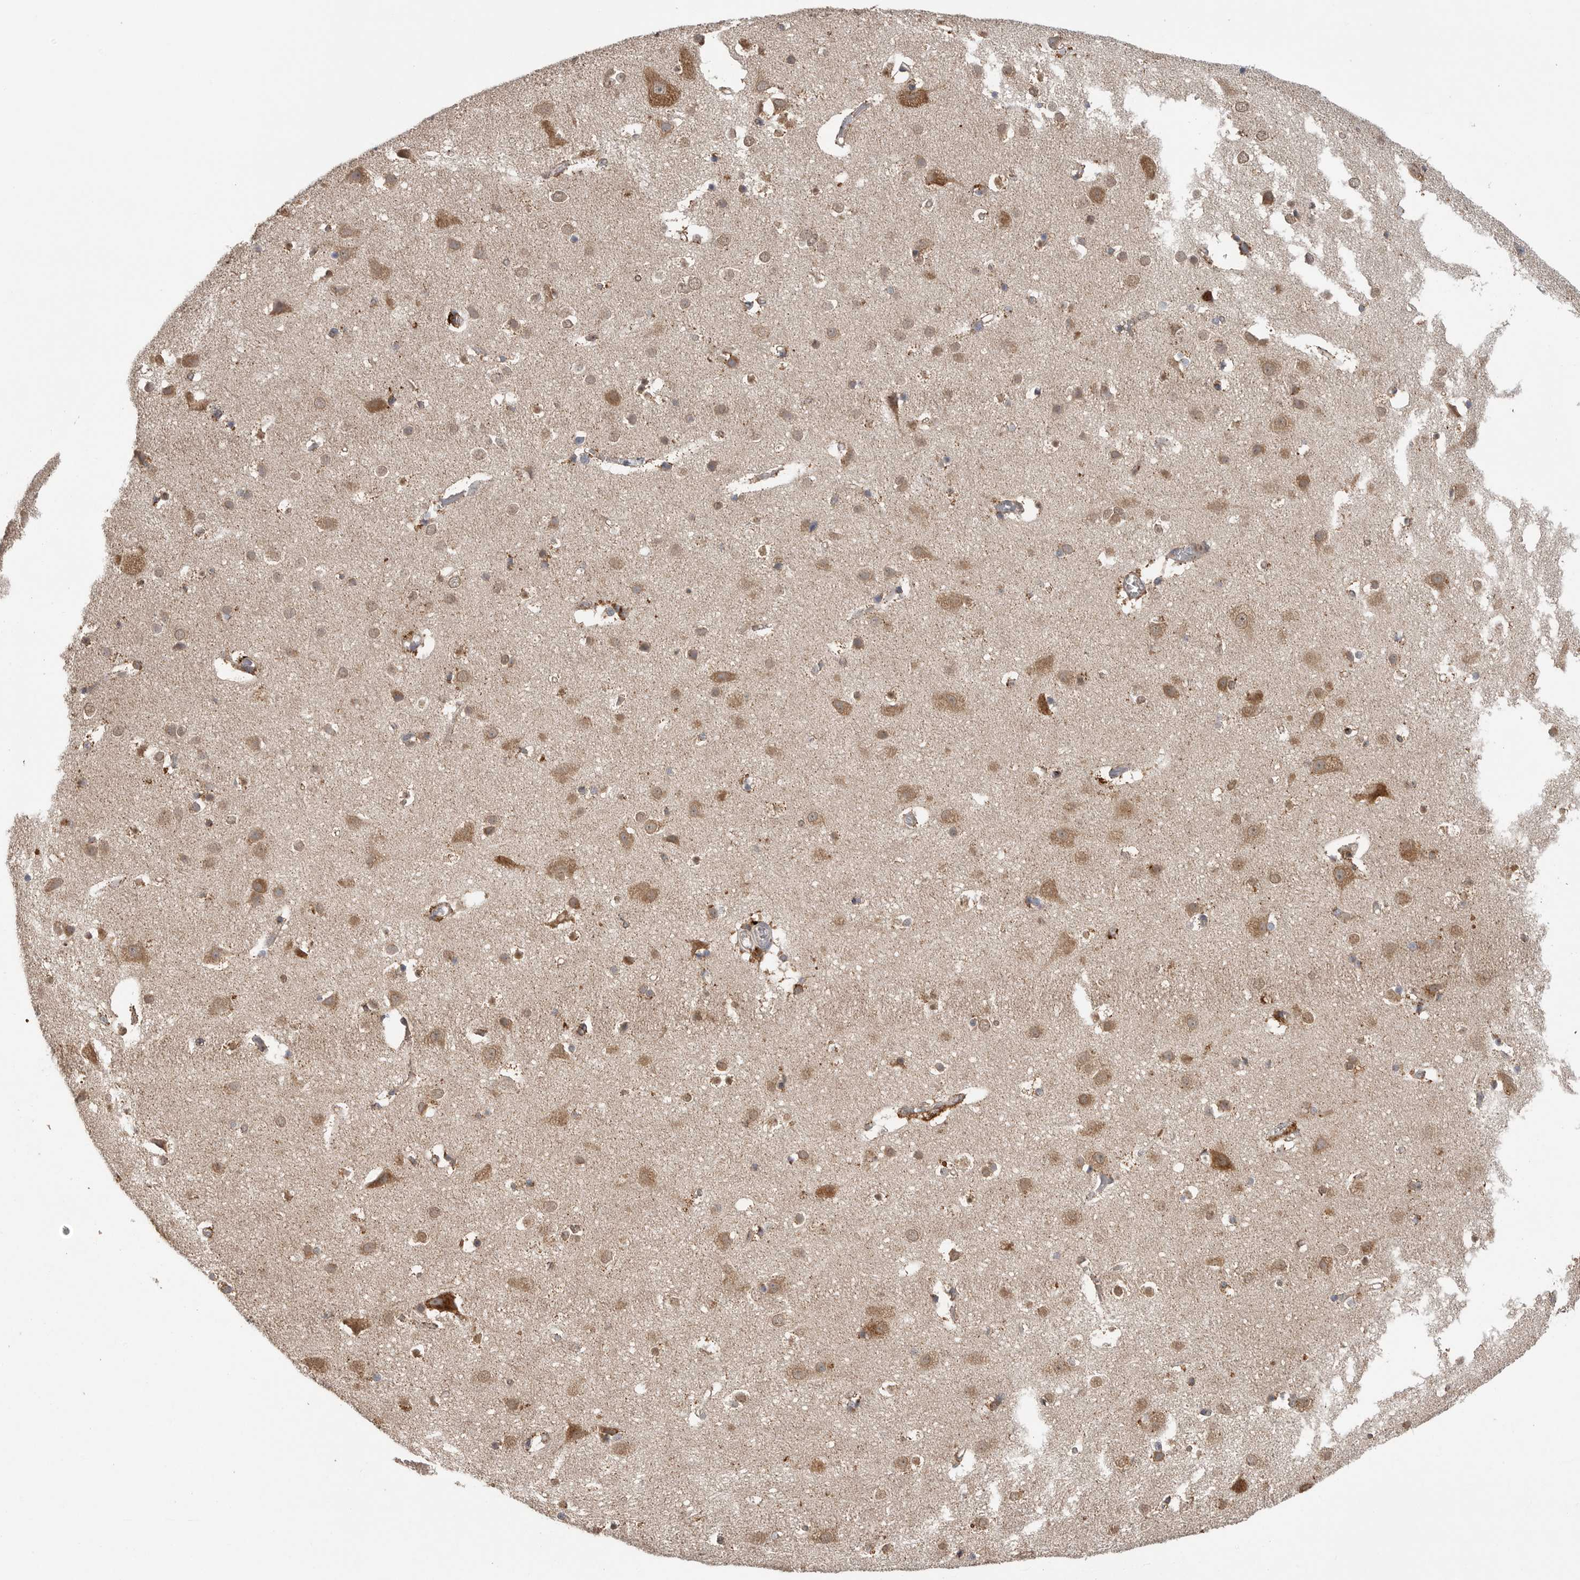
{"staining": {"intensity": "negative", "quantity": "none", "location": "none"}, "tissue": "cerebral cortex", "cell_type": "Endothelial cells", "image_type": "normal", "snomed": [{"axis": "morphology", "description": "Normal tissue, NOS"}, {"axis": "topography", "description": "Cerebral cortex"}], "caption": "Cerebral cortex stained for a protein using immunohistochemistry exhibits no positivity endothelial cells.", "gene": "GALNS", "patient": {"sex": "male", "age": 54}}